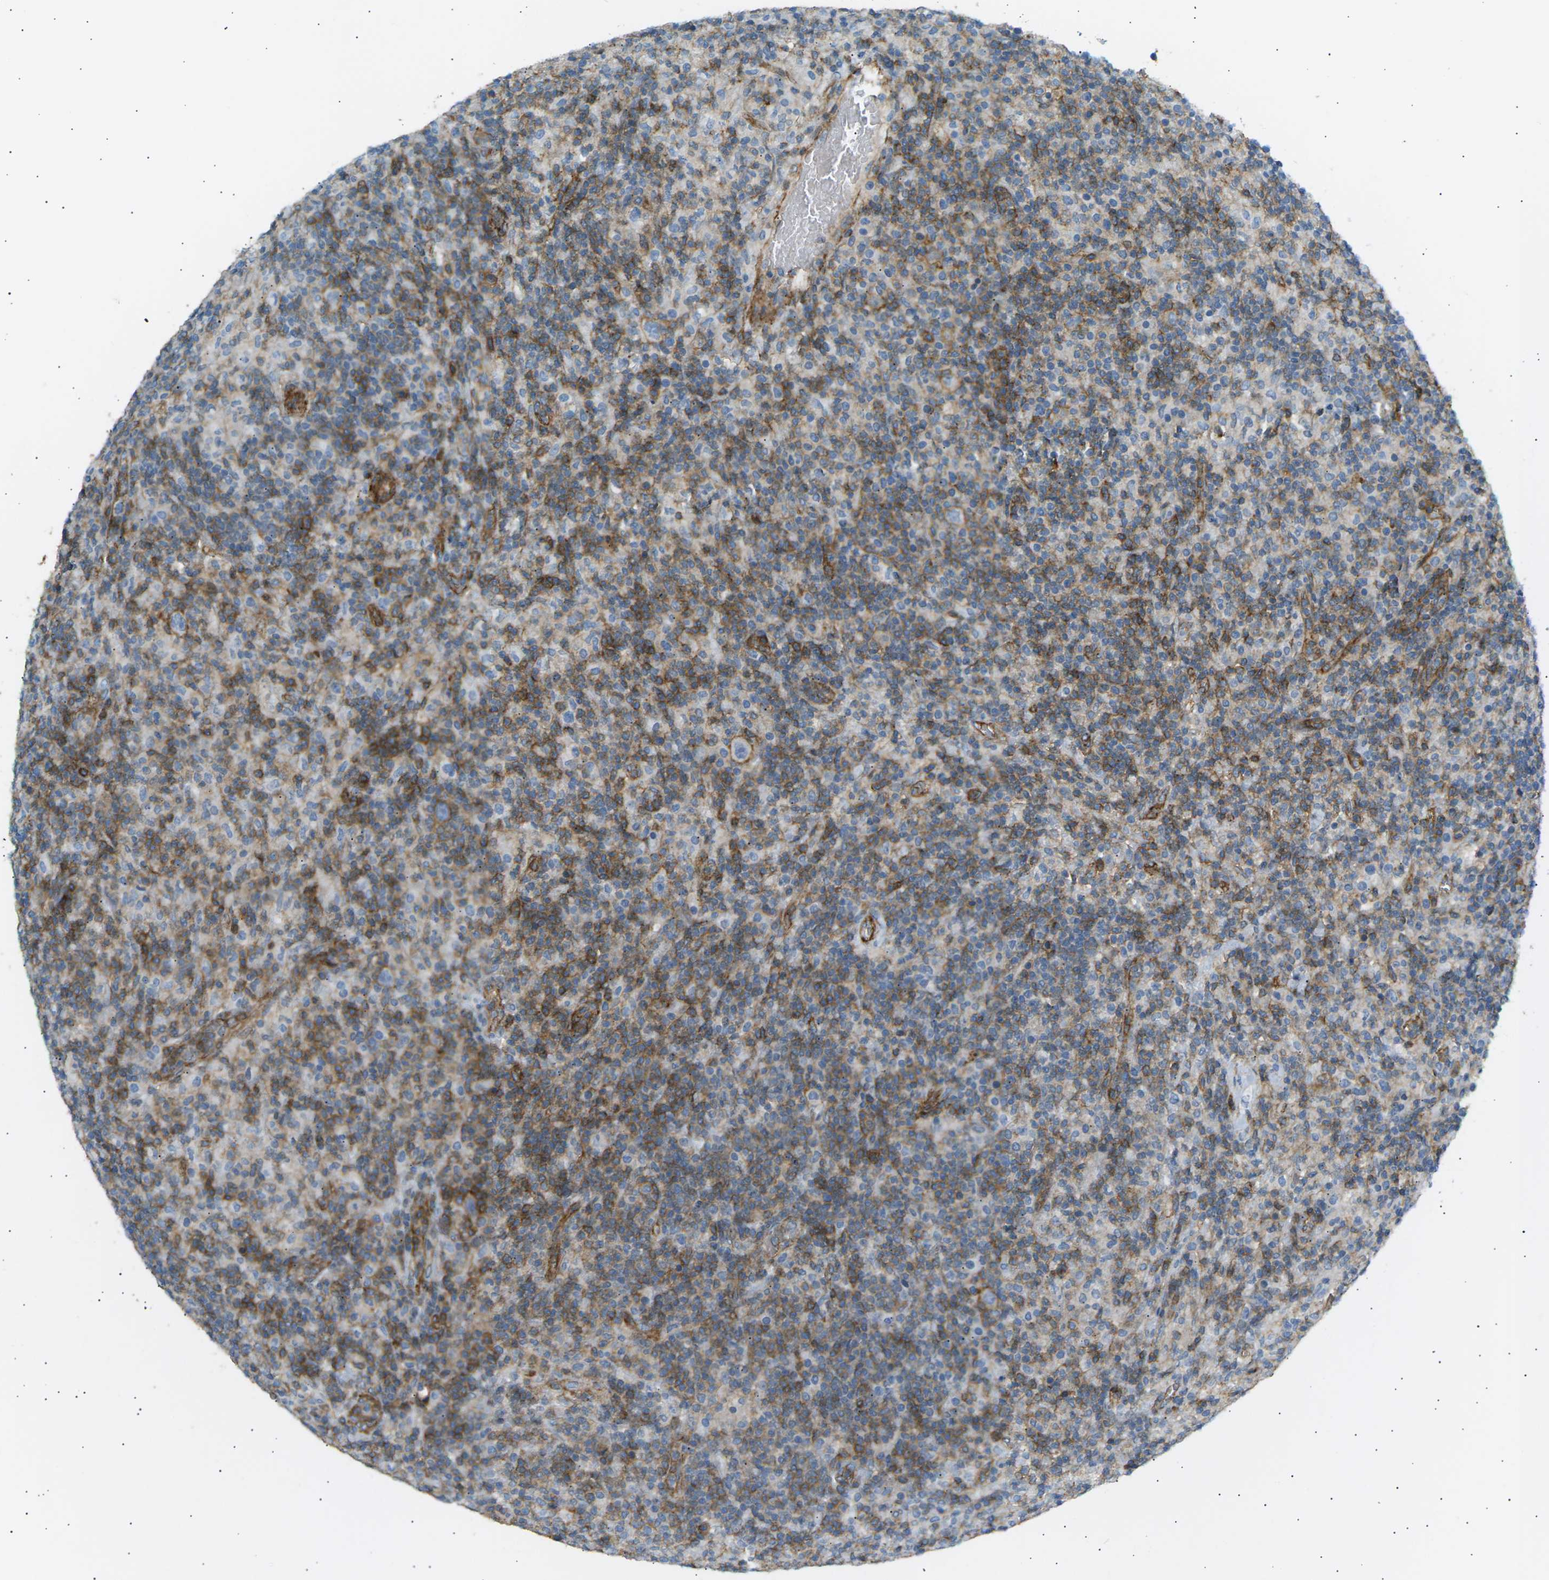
{"staining": {"intensity": "negative", "quantity": "none", "location": "none"}, "tissue": "lymphoma", "cell_type": "Tumor cells", "image_type": "cancer", "snomed": [{"axis": "morphology", "description": "Hodgkin's disease, NOS"}, {"axis": "topography", "description": "Lymph node"}], "caption": "There is no significant staining in tumor cells of lymphoma.", "gene": "ATP2B4", "patient": {"sex": "male", "age": 70}}